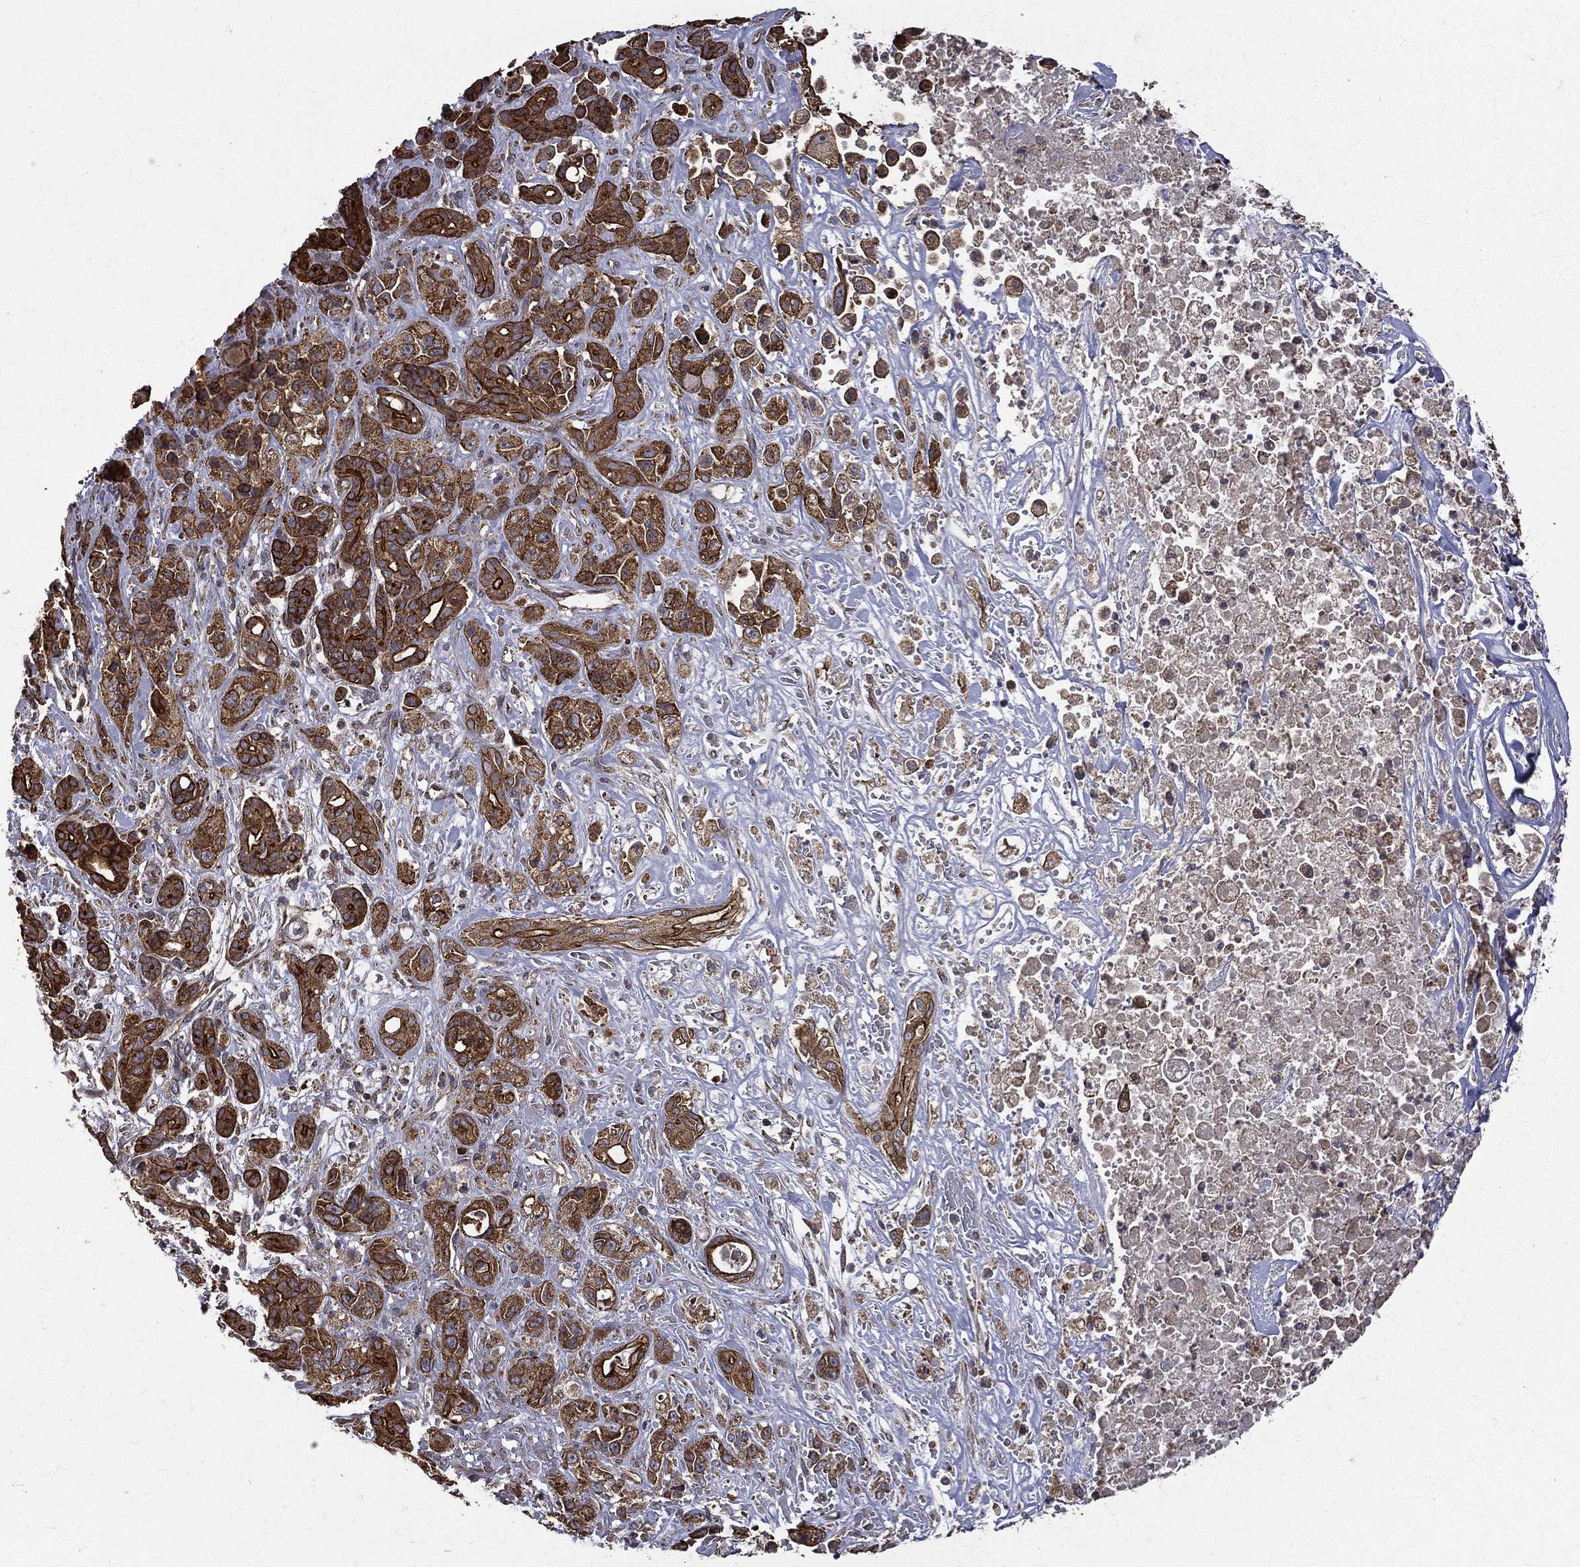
{"staining": {"intensity": "strong", "quantity": ">75%", "location": "cytoplasmic/membranous"}, "tissue": "pancreatic cancer", "cell_type": "Tumor cells", "image_type": "cancer", "snomed": [{"axis": "morphology", "description": "Adenocarcinoma, NOS"}, {"axis": "topography", "description": "Pancreas"}], "caption": "A photomicrograph of pancreatic cancer stained for a protein reveals strong cytoplasmic/membranous brown staining in tumor cells.", "gene": "RPGR", "patient": {"sex": "male", "age": 44}}